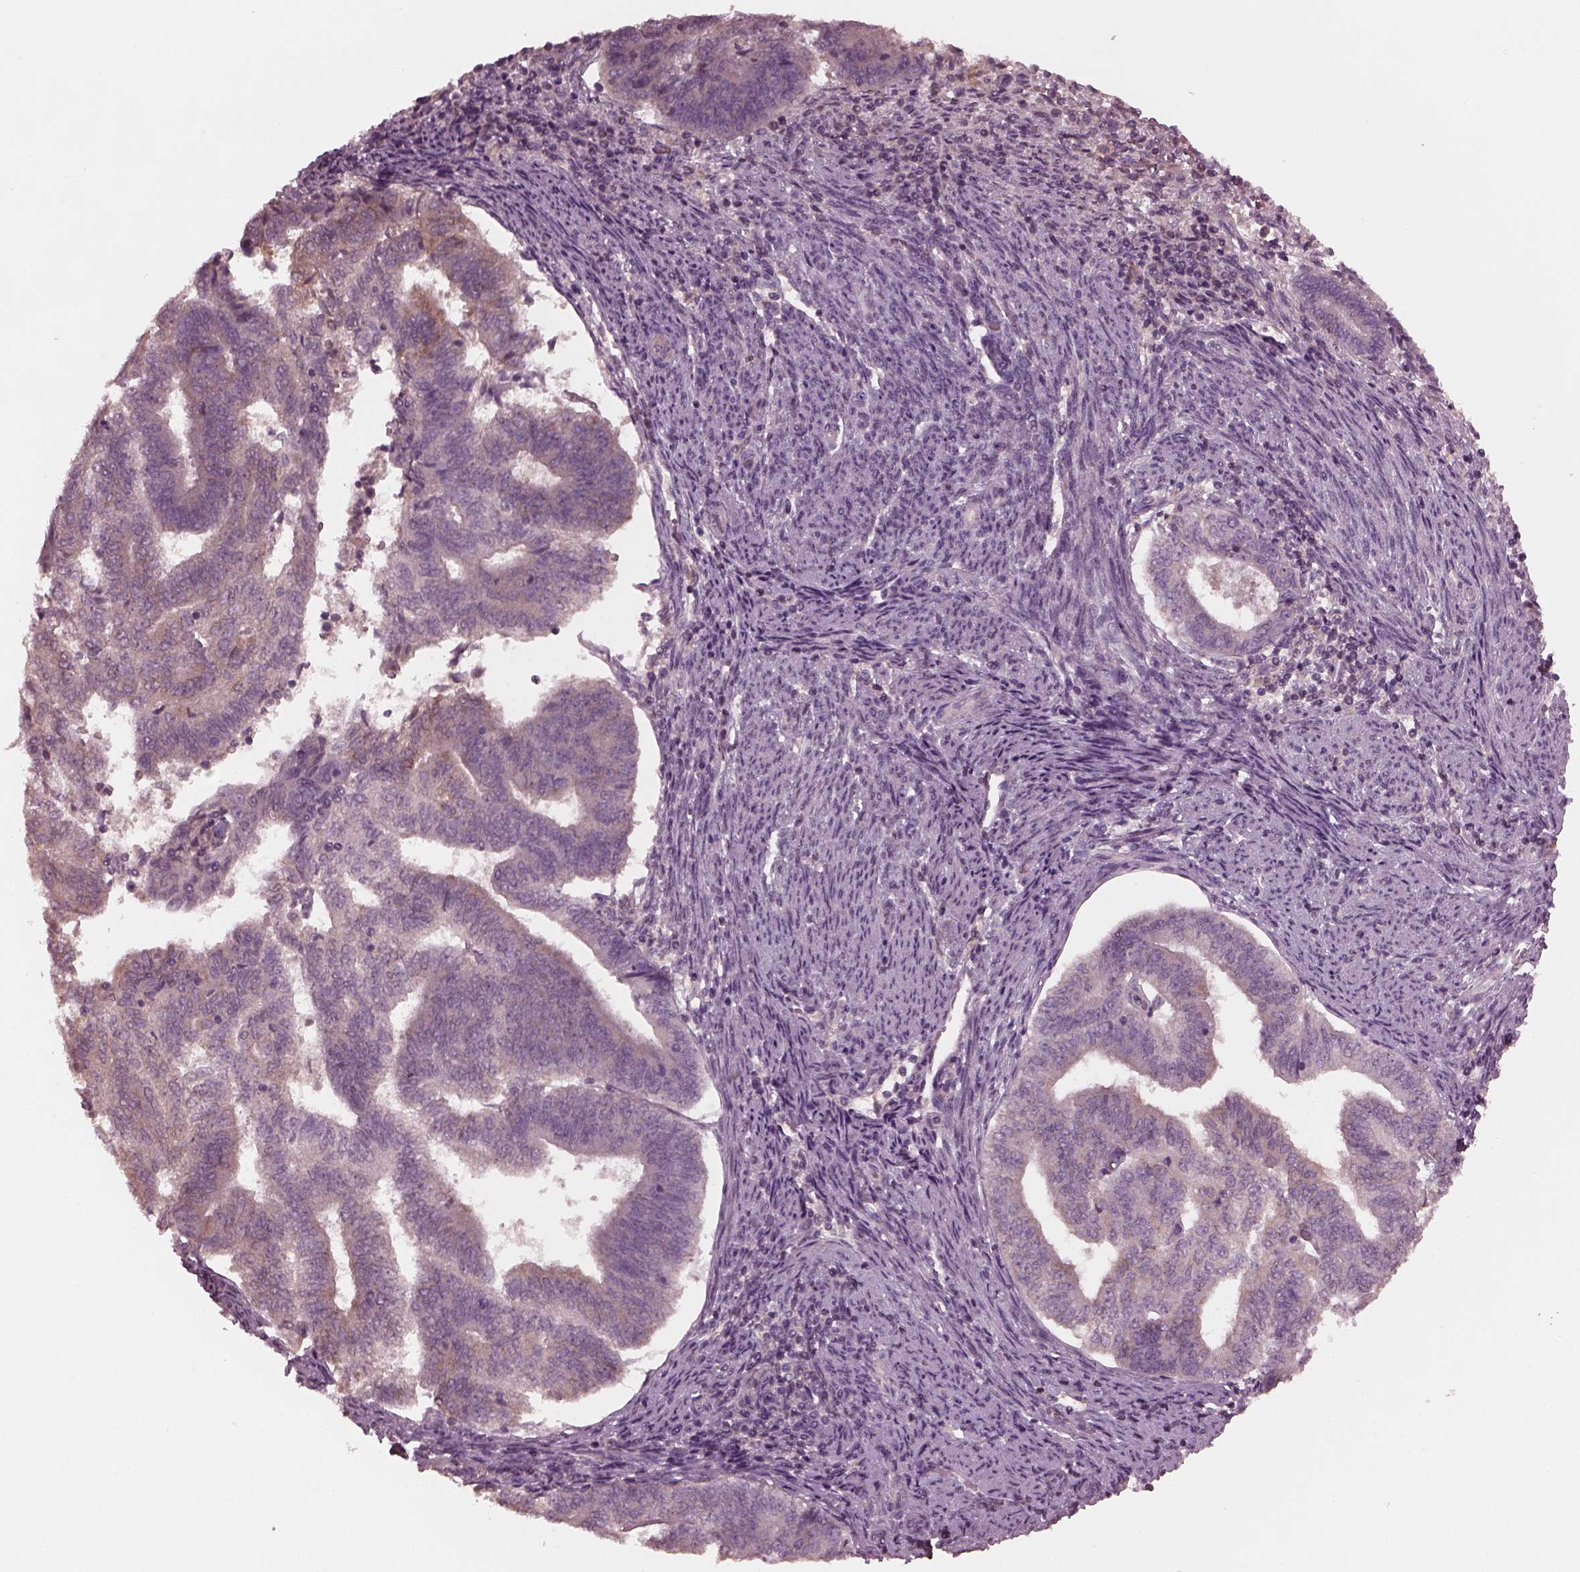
{"staining": {"intensity": "weak", "quantity": "<25%", "location": "cytoplasmic/membranous"}, "tissue": "endometrial cancer", "cell_type": "Tumor cells", "image_type": "cancer", "snomed": [{"axis": "morphology", "description": "Adenocarcinoma, NOS"}, {"axis": "topography", "description": "Endometrium"}], "caption": "IHC micrograph of adenocarcinoma (endometrial) stained for a protein (brown), which displays no staining in tumor cells.", "gene": "PORCN", "patient": {"sex": "female", "age": 65}}